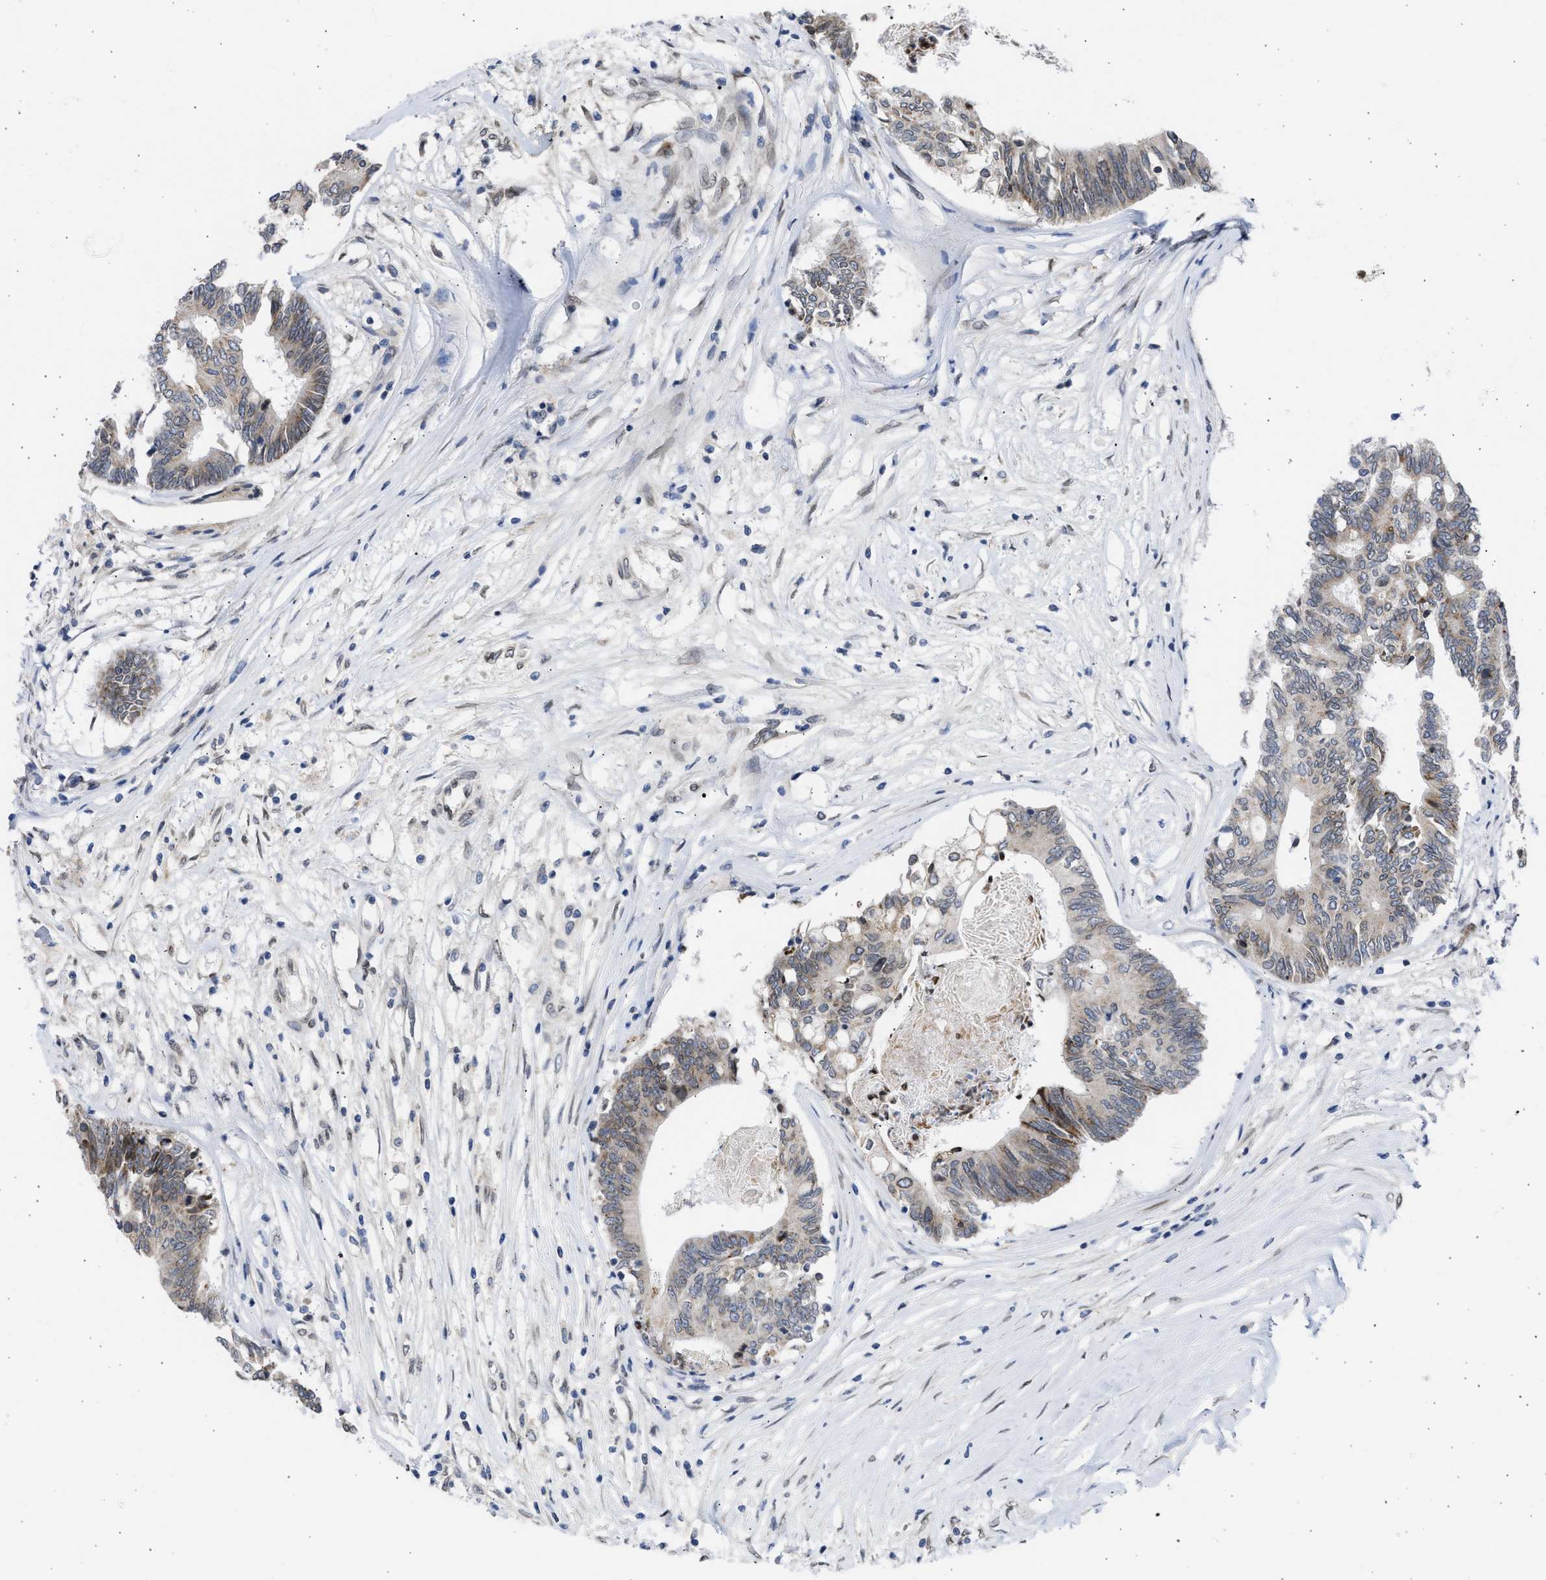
{"staining": {"intensity": "moderate", "quantity": "<25%", "location": "cytoplasmic/membranous"}, "tissue": "colorectal cancer", "cell_type": "Tumor cells", "image_type": "cancer", "snomed": [{"axis": "morphology", "description": "Adenocarcinoma, NOS"}, {"axis": "topography", "description": "Rectum"}], "caption": "DAB immunohistochemical staining of human colorectal adenocarcinoma exhibits moderate cytoplasmic/membranous protein staining in about <25% of tumor cells.", "gene": "NUP35", "patient": {"sex": "male", "age": 63}}